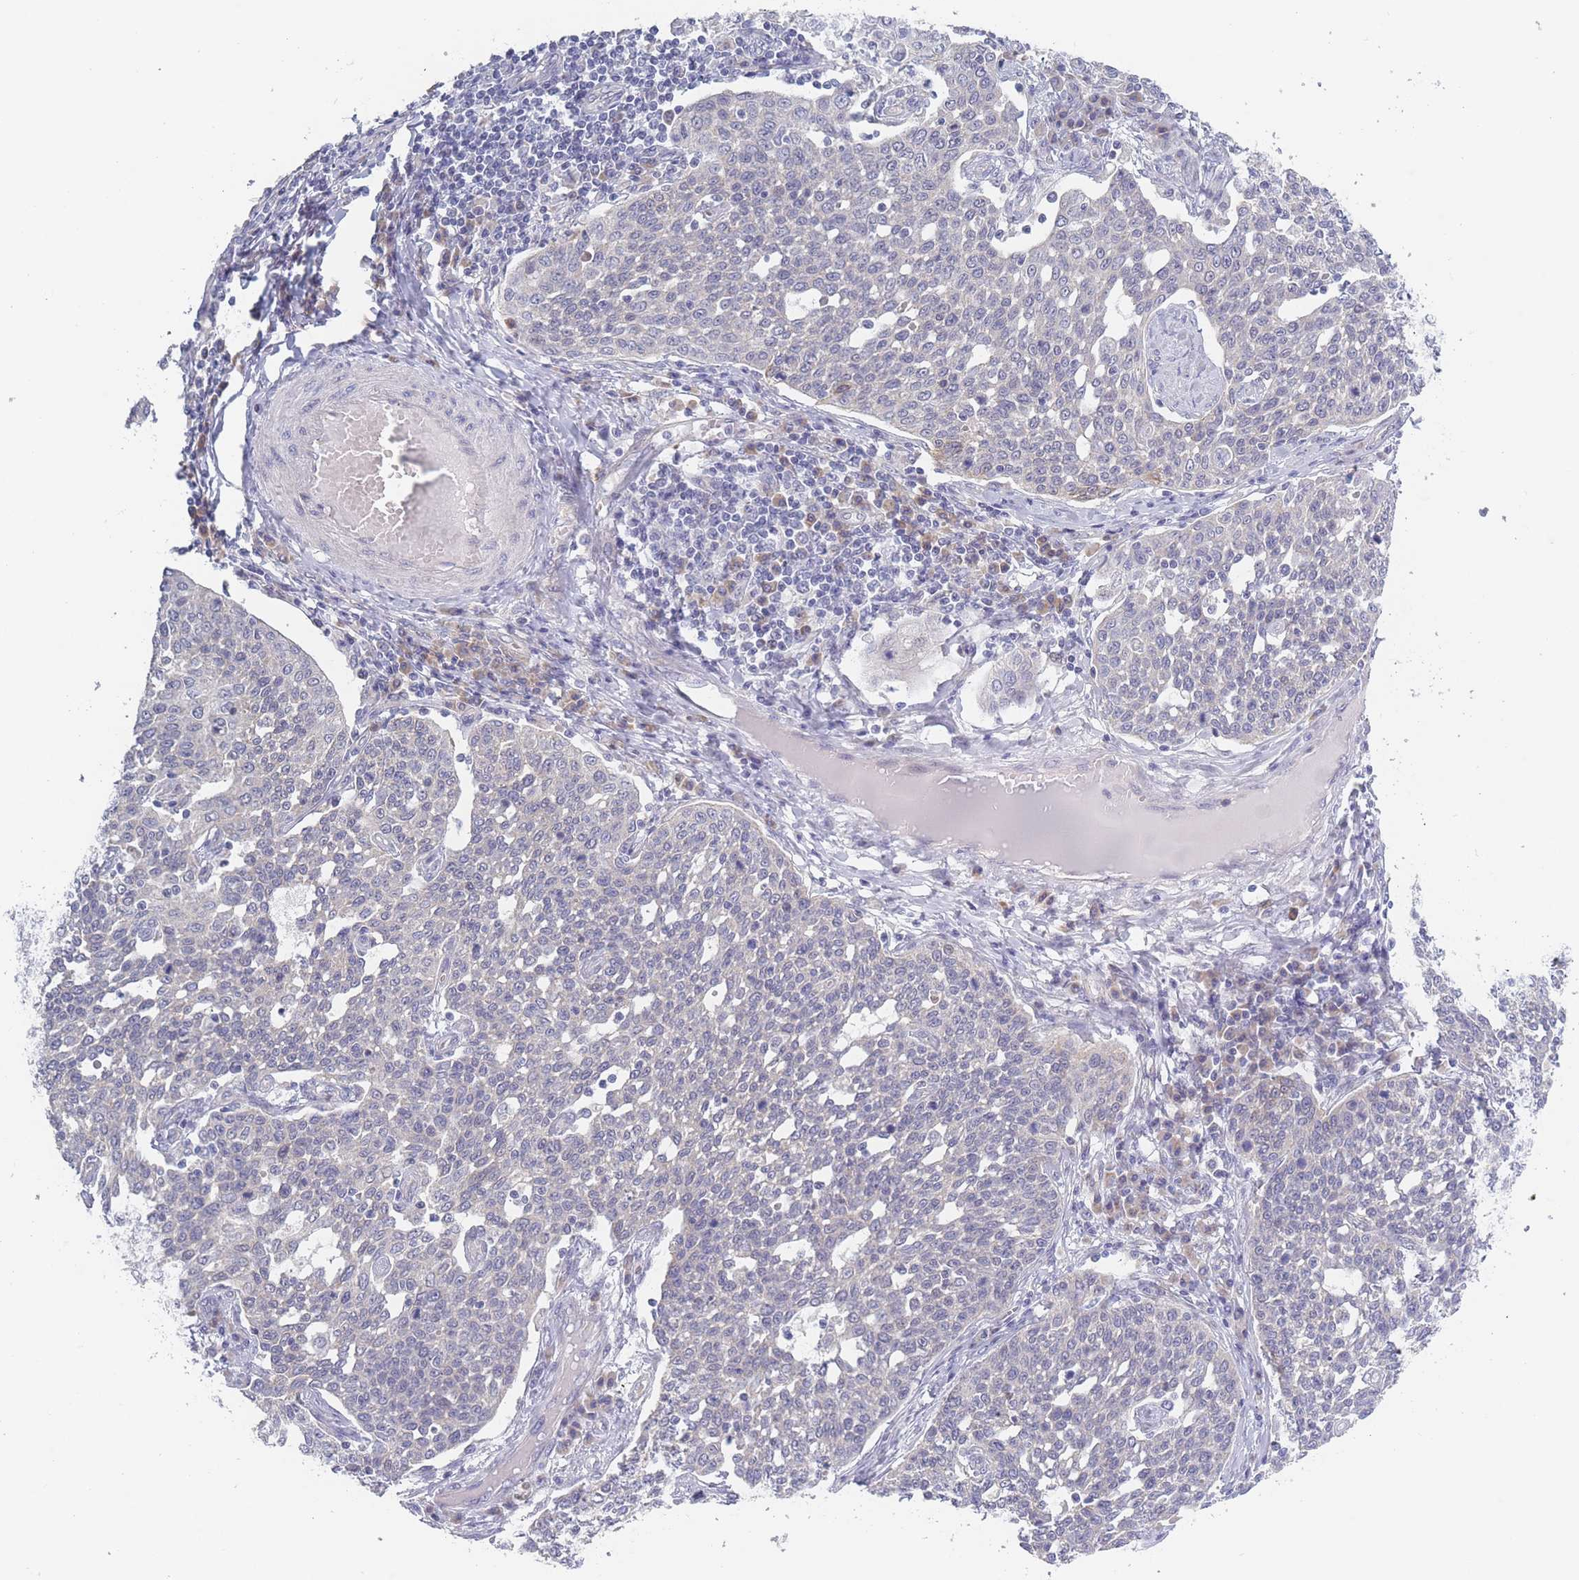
{"staining": {"intensity": "negative", "quantity": "none", "location": "none"}, "tissue": "cervical cancer", "cell_type": "Tumor cells", "image_type": "cancer", "snomed": [{"axis": "morphology", "description": "Squamous cell carcinoma, NOS"}, {"axis": "topography", "description": "Cervix"}], "caption": "High power microscopy image of an IHC histopathology image of squamous cell carcinoma (cervical), revealing no significant staining in tumor cells. Nuclei are stained in blue.", "gene": "FAM227B", "patient": {"sex": "female", "age": 34}}